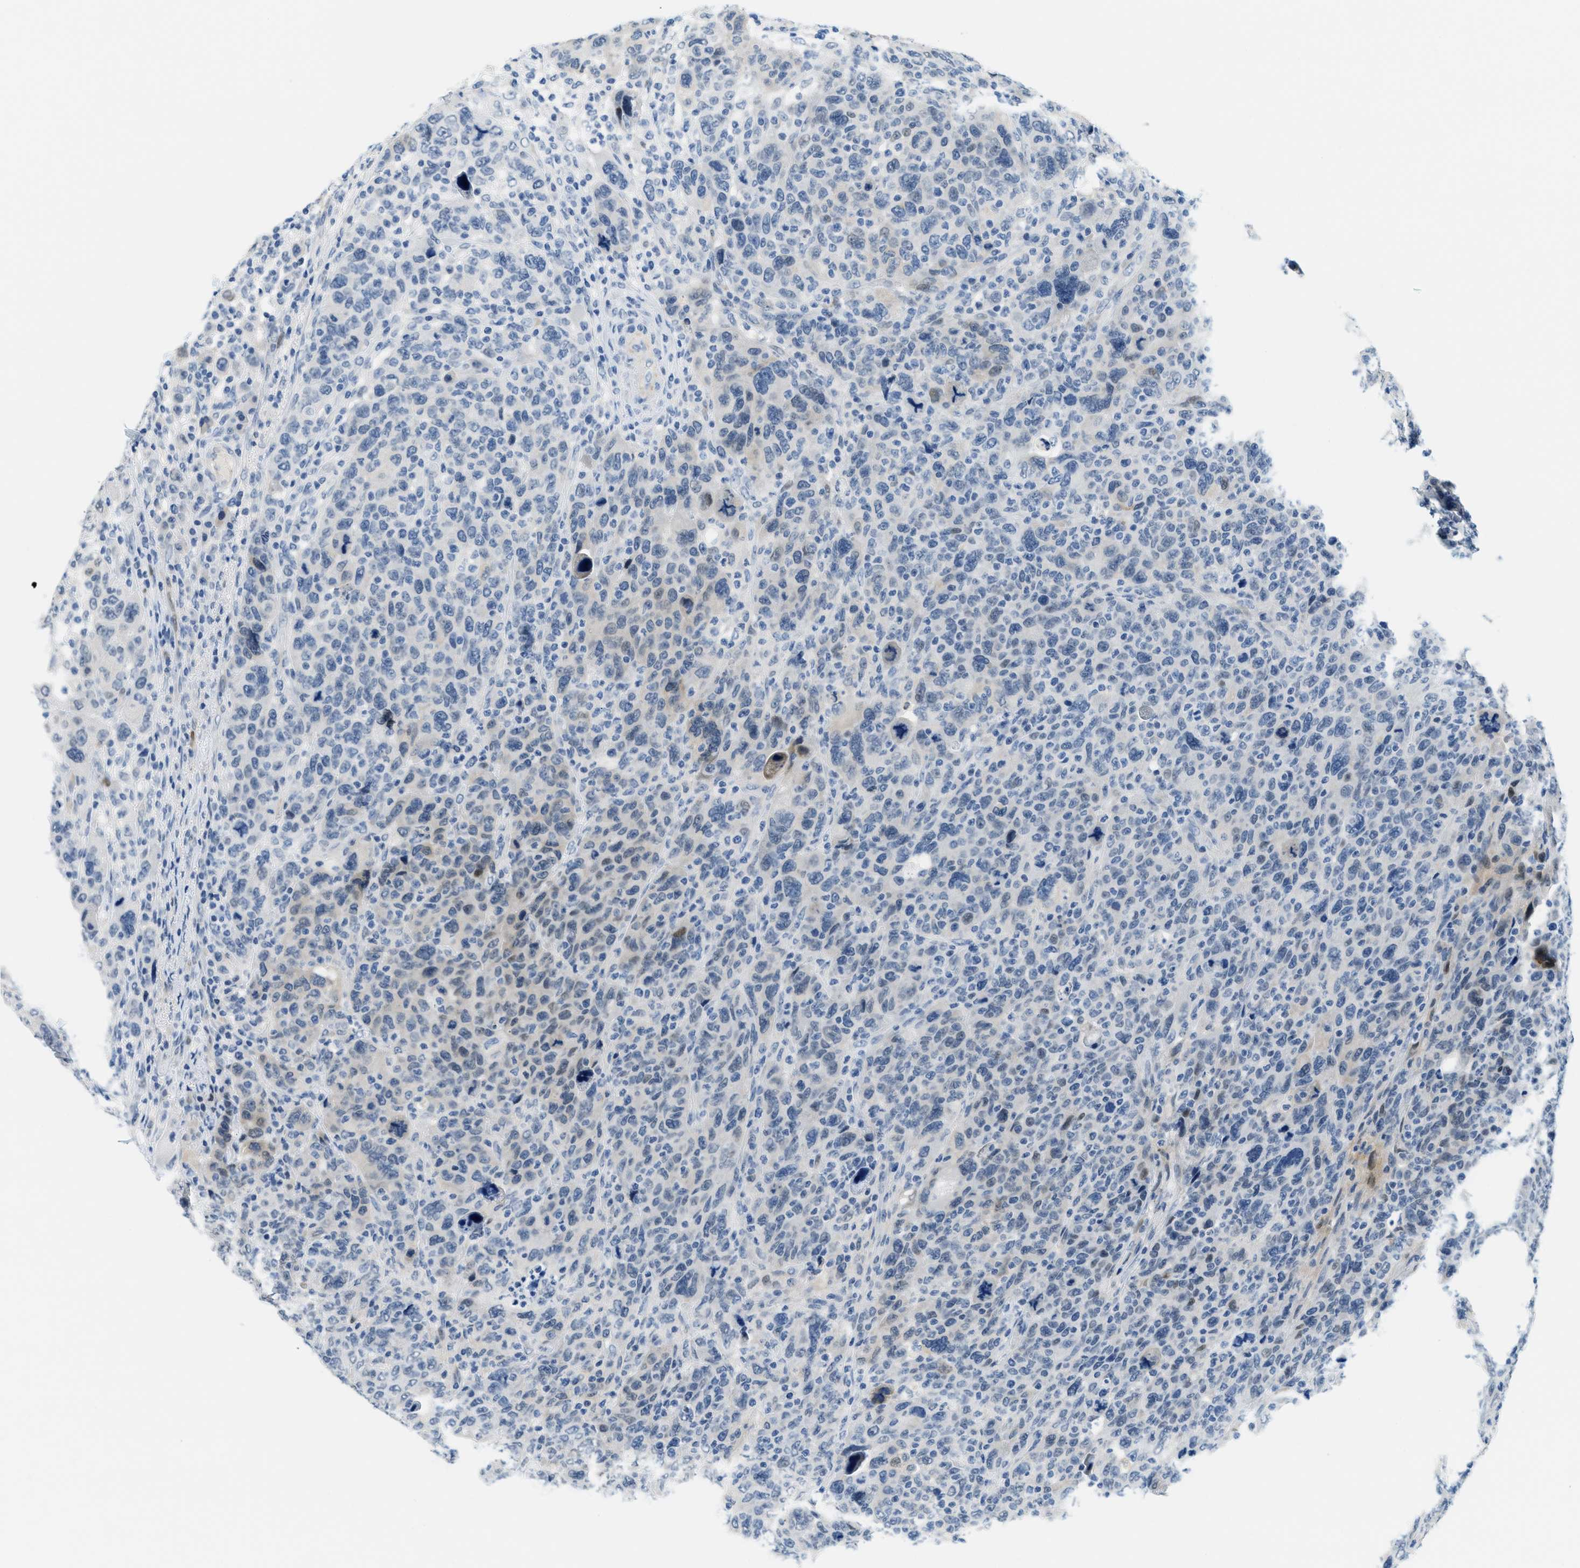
{"staining": {"intensity": "negative", "quantity": "none", "location": "none"}, "tissue": "breast cancer", "cell_type": "Tumor cells", "image_type": "cancer", "snomed": [{"axis": "morphology", "description": "Duct carcinoma"}, {"axis": "topography", "description": "Breast"}], "caption": "A histopathology image of breast intraductal carcinoma stained for a protein displays no brown staining in tumor cells.", "gene": "CYP4X1", "patient": {"sex": "female", "age": 37}}